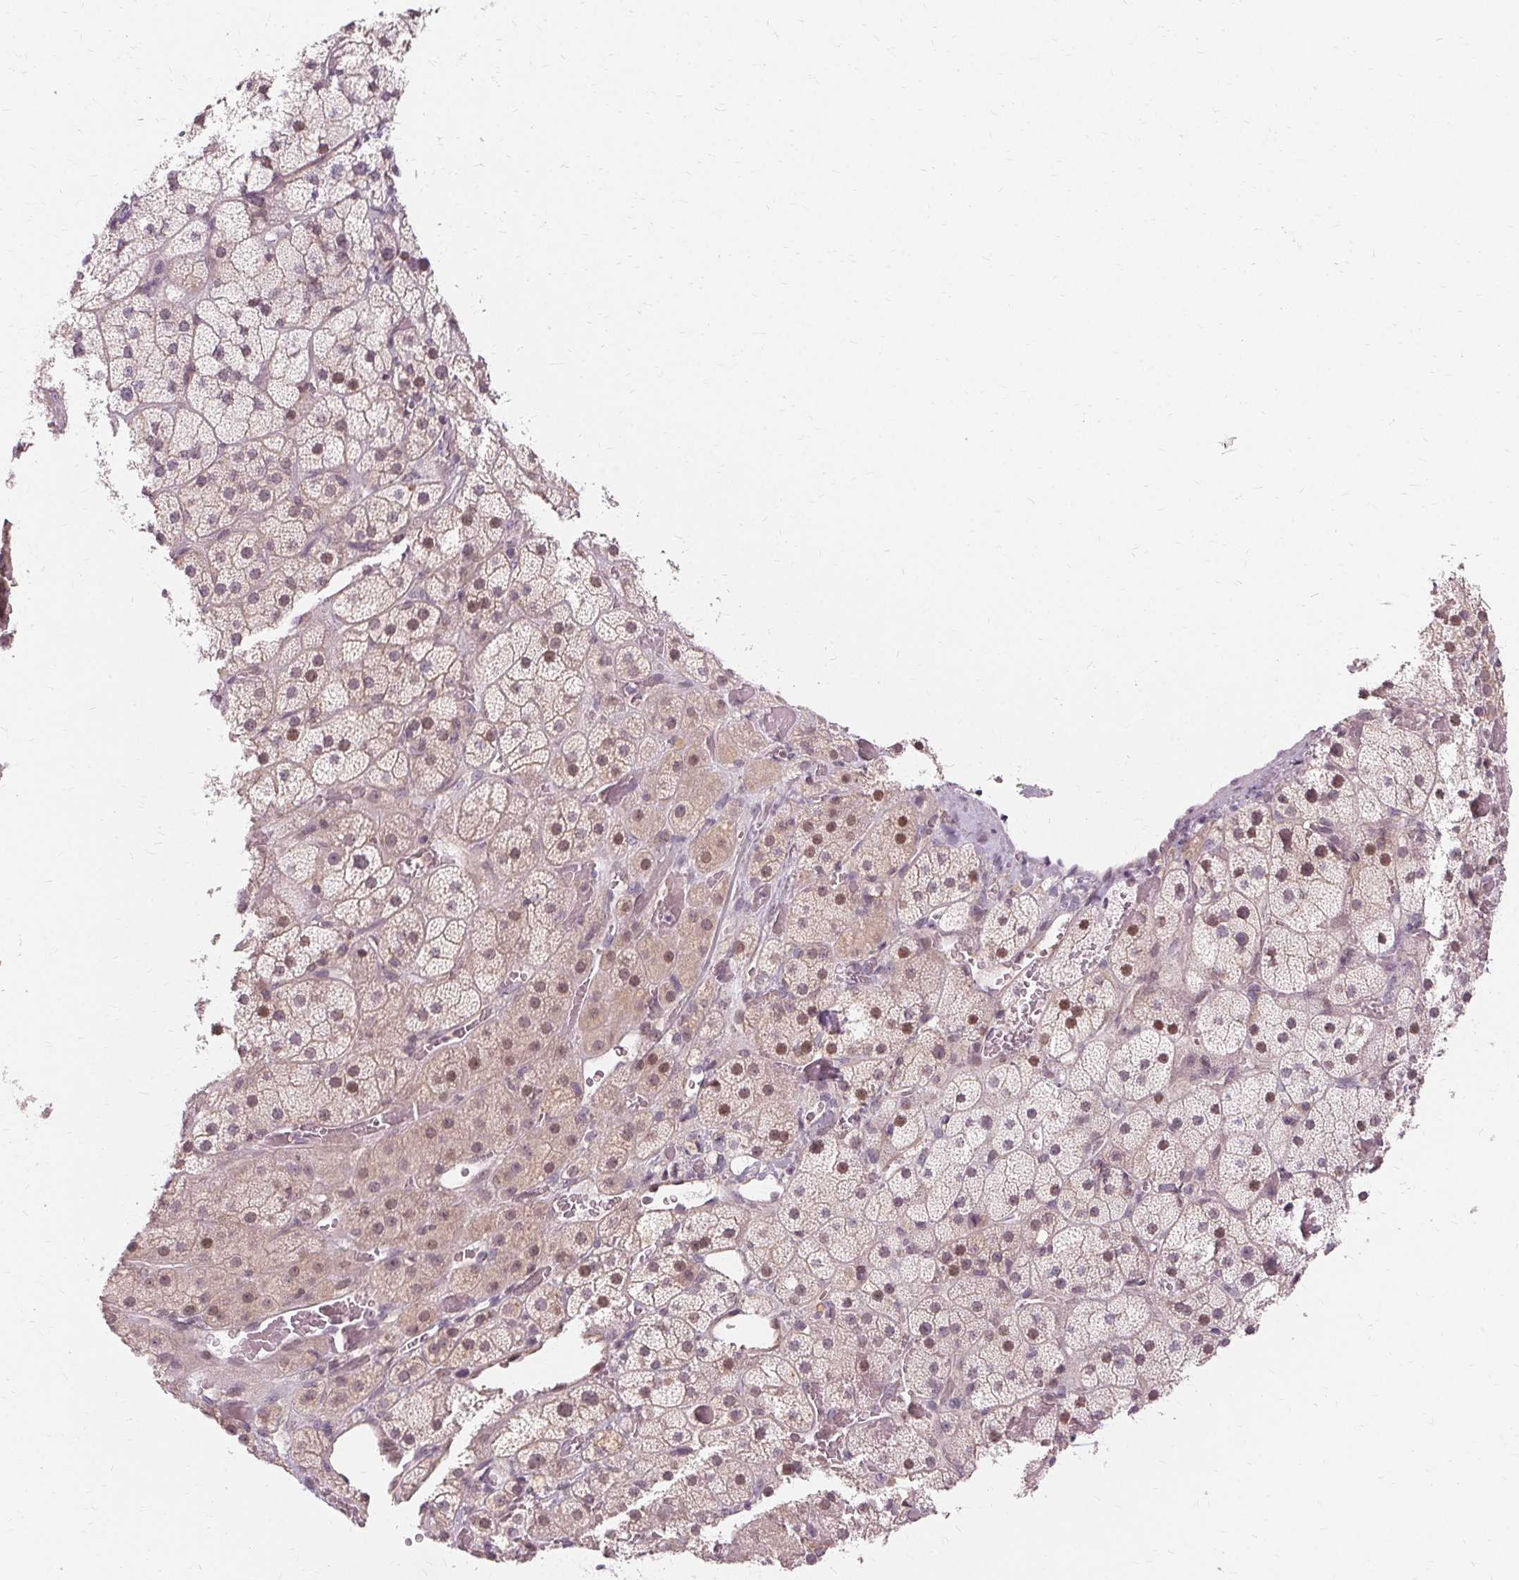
{"staining": {"intensity": "moderate", "quantity": "<25%", "location": "nuclear"}, "tissue": "adrenal gland", "cell_type": "Glandular cells", "image_type": "normal", "snomed": [{"axis": "morphology", "description": "Normal tissue, NOS"}, {"axis": "topography", "description": "Adrenal gland"}], "caption": "Immunohistochemical staining of benign human adrenal gland displays <25% levels of moderate nuclear protein positivity in approximately <25% of glandular cells.", "gene": "USP8", "patient": {"sex": "male", "age": 57}}